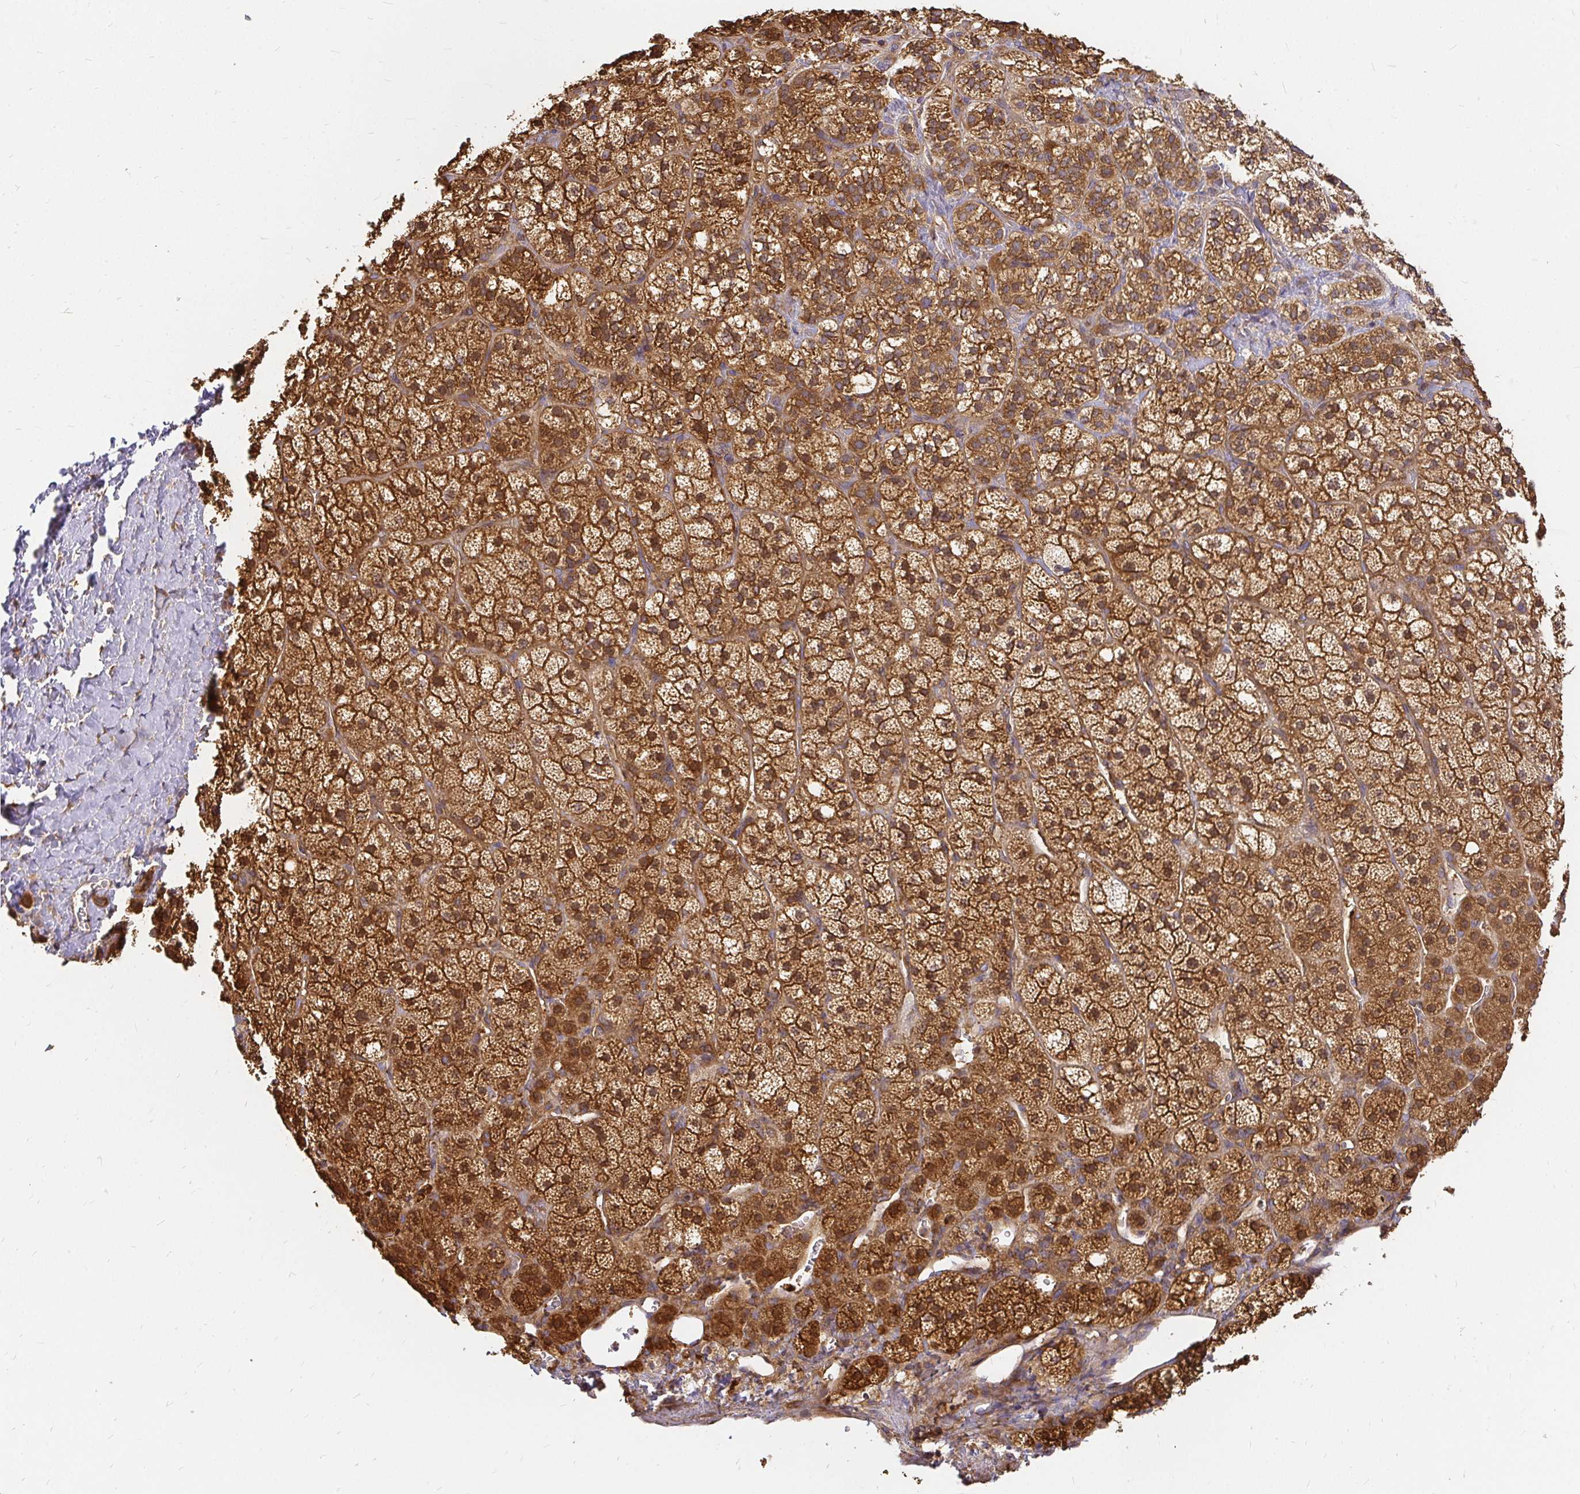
{"staining": {"intensity": "strong", "quantity": ">75%", "location": "cytoplasmic/membranous"}, "tissue": "adrenal gland", "cell_type": "Glandular cells", "image_type": "normal", "snomed": [{"axis": "morphology", "description": "Normal tissue, NOS"}, {"axis": "topography", "description": "Adrenal gland"}], "caption": "Immunohistochemistry (IHC) image of benign adrenal gland: human adrenal gland stained using IHC shows high levels of strong protein expression localized specifically in the cytoplasmic/membranous of glandular cells, appearing as a cytoplasmic/membranous brown color.", "gene": "KIF5B", "patient": {"sex": "male", "age": 53}}